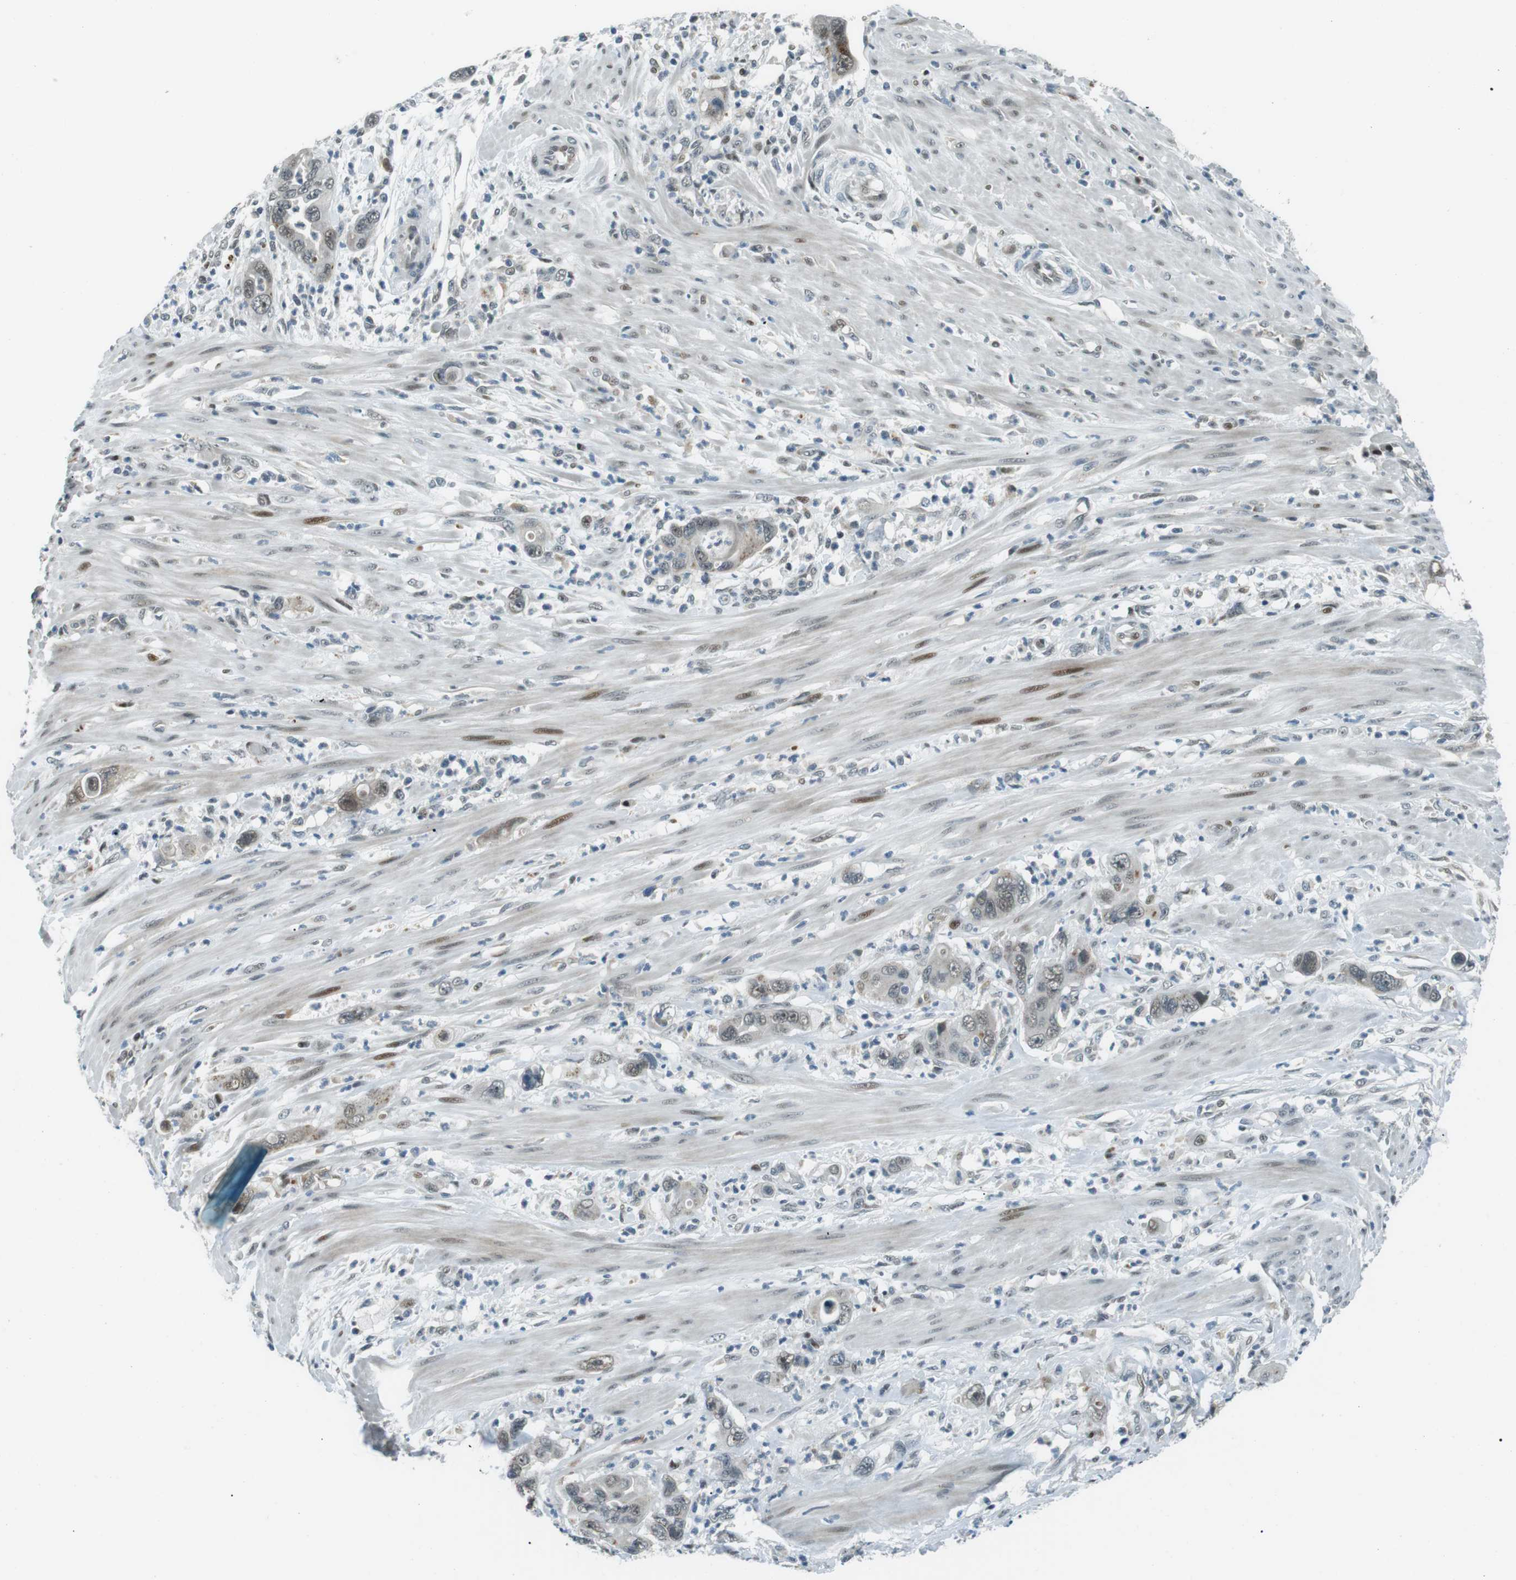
{"staining": {"intensity": "weak", "quantity": "<25%", "location": "cytoplasmic/membranous,nuclear"}, "tissue": "pancreatic cancer", "cell_type": "Tumor cells", "image_type": "cancer", "snomed": [{"axis": "morphology", "description": "Adenocarcinoma, NOS"}, {"axis": "topography", "description": "Pancreas"}], "caption": "A photomicrograph of human pancreatic cancer is negative for staining in tumor cells.", "gene": "PJA1", "patient": {"sex": "female", "age": 71}}